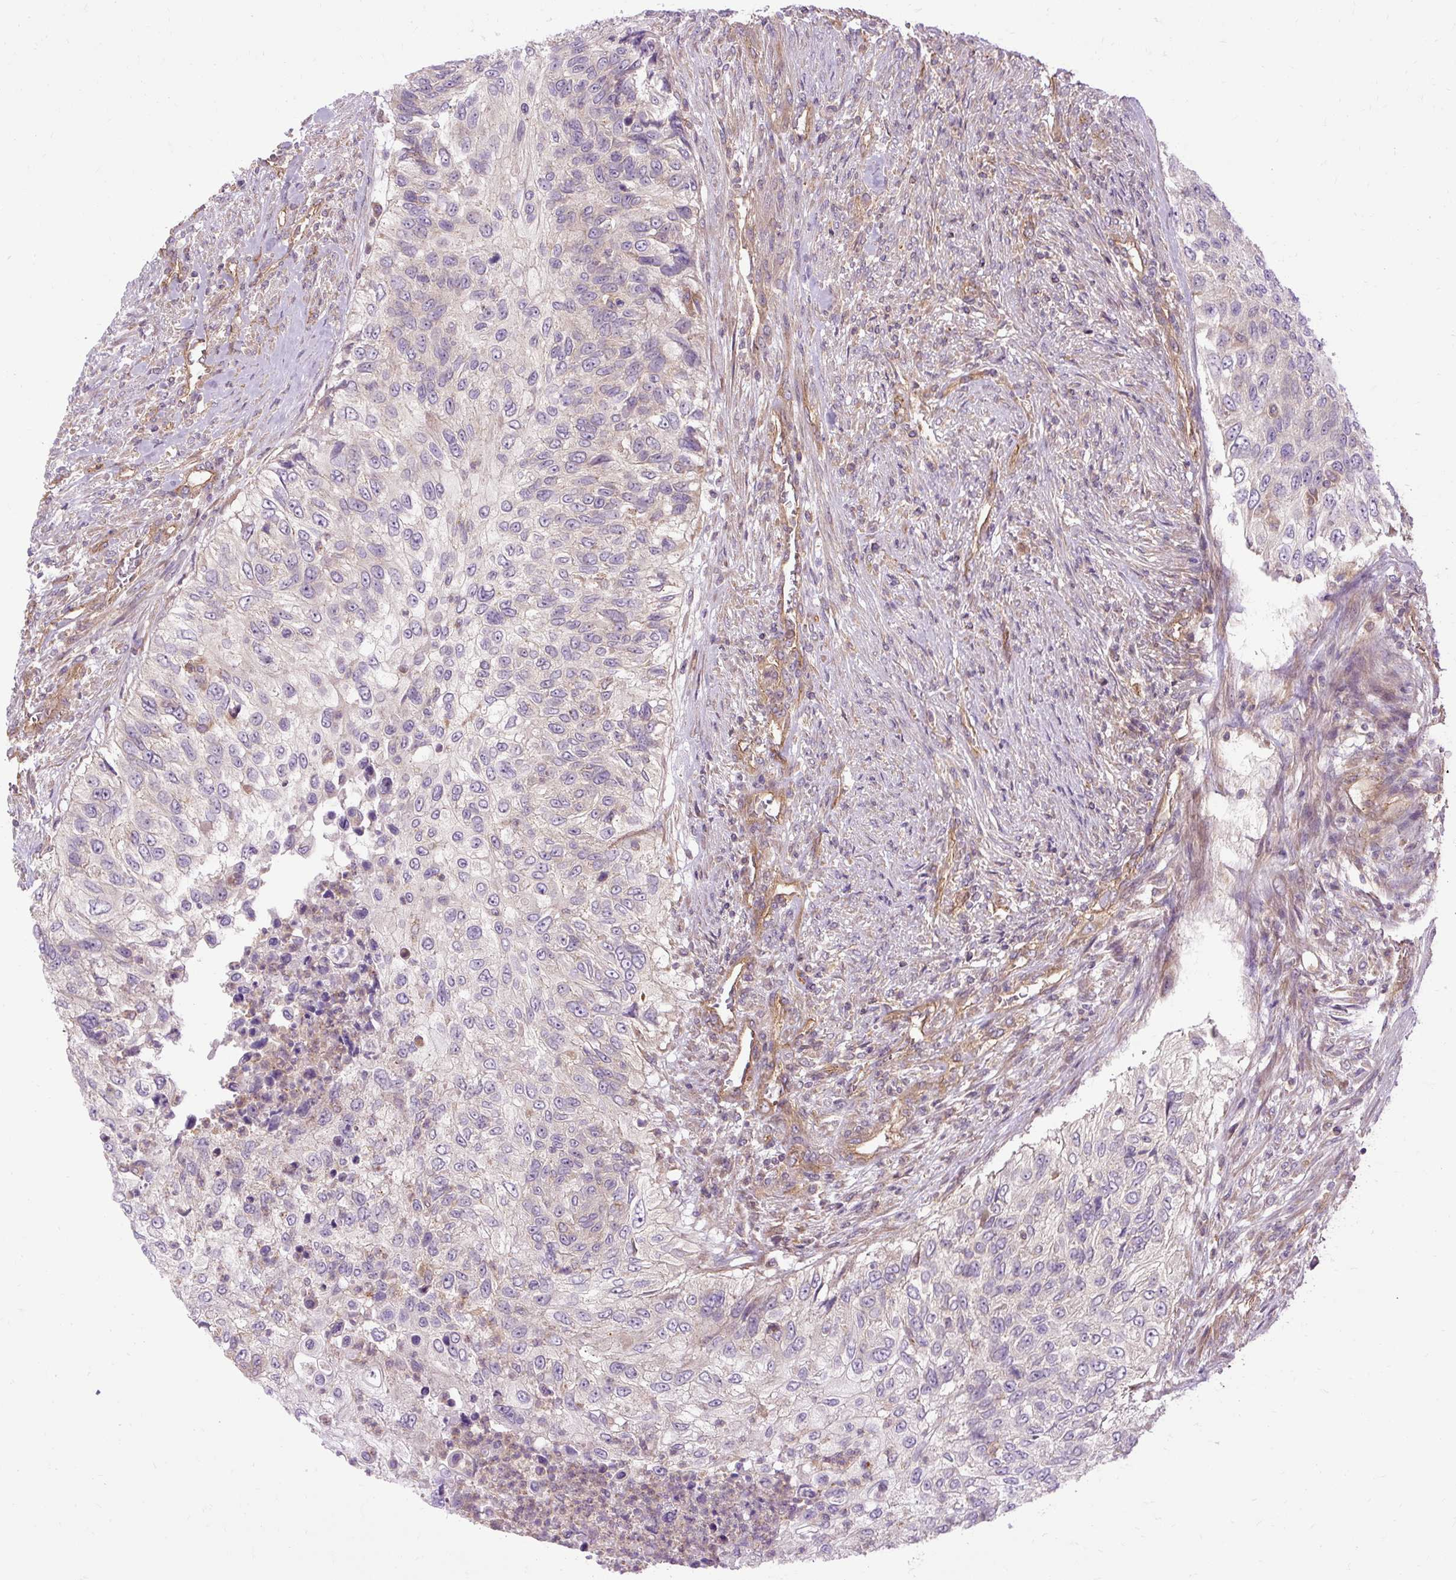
{"staining": {"intensity": "negative", "quantity": "none", "location": "none"}, "tissue": "urothelial cancer", "cell_type": "Tumor cells", "image_type": "cancer", "snomed": [{"axis": "morphology", "description": "Urothelial carcinoma, High grade"}, {"axis": "topography", "description": "Urinary bladder"}], "caption": "Micrograph shows no protein expression in tumor cells of urothelial carcinoma (high-grade) tissue.", "gene": "CCDC93", "patient": {"sex": "female", "age": 60}}